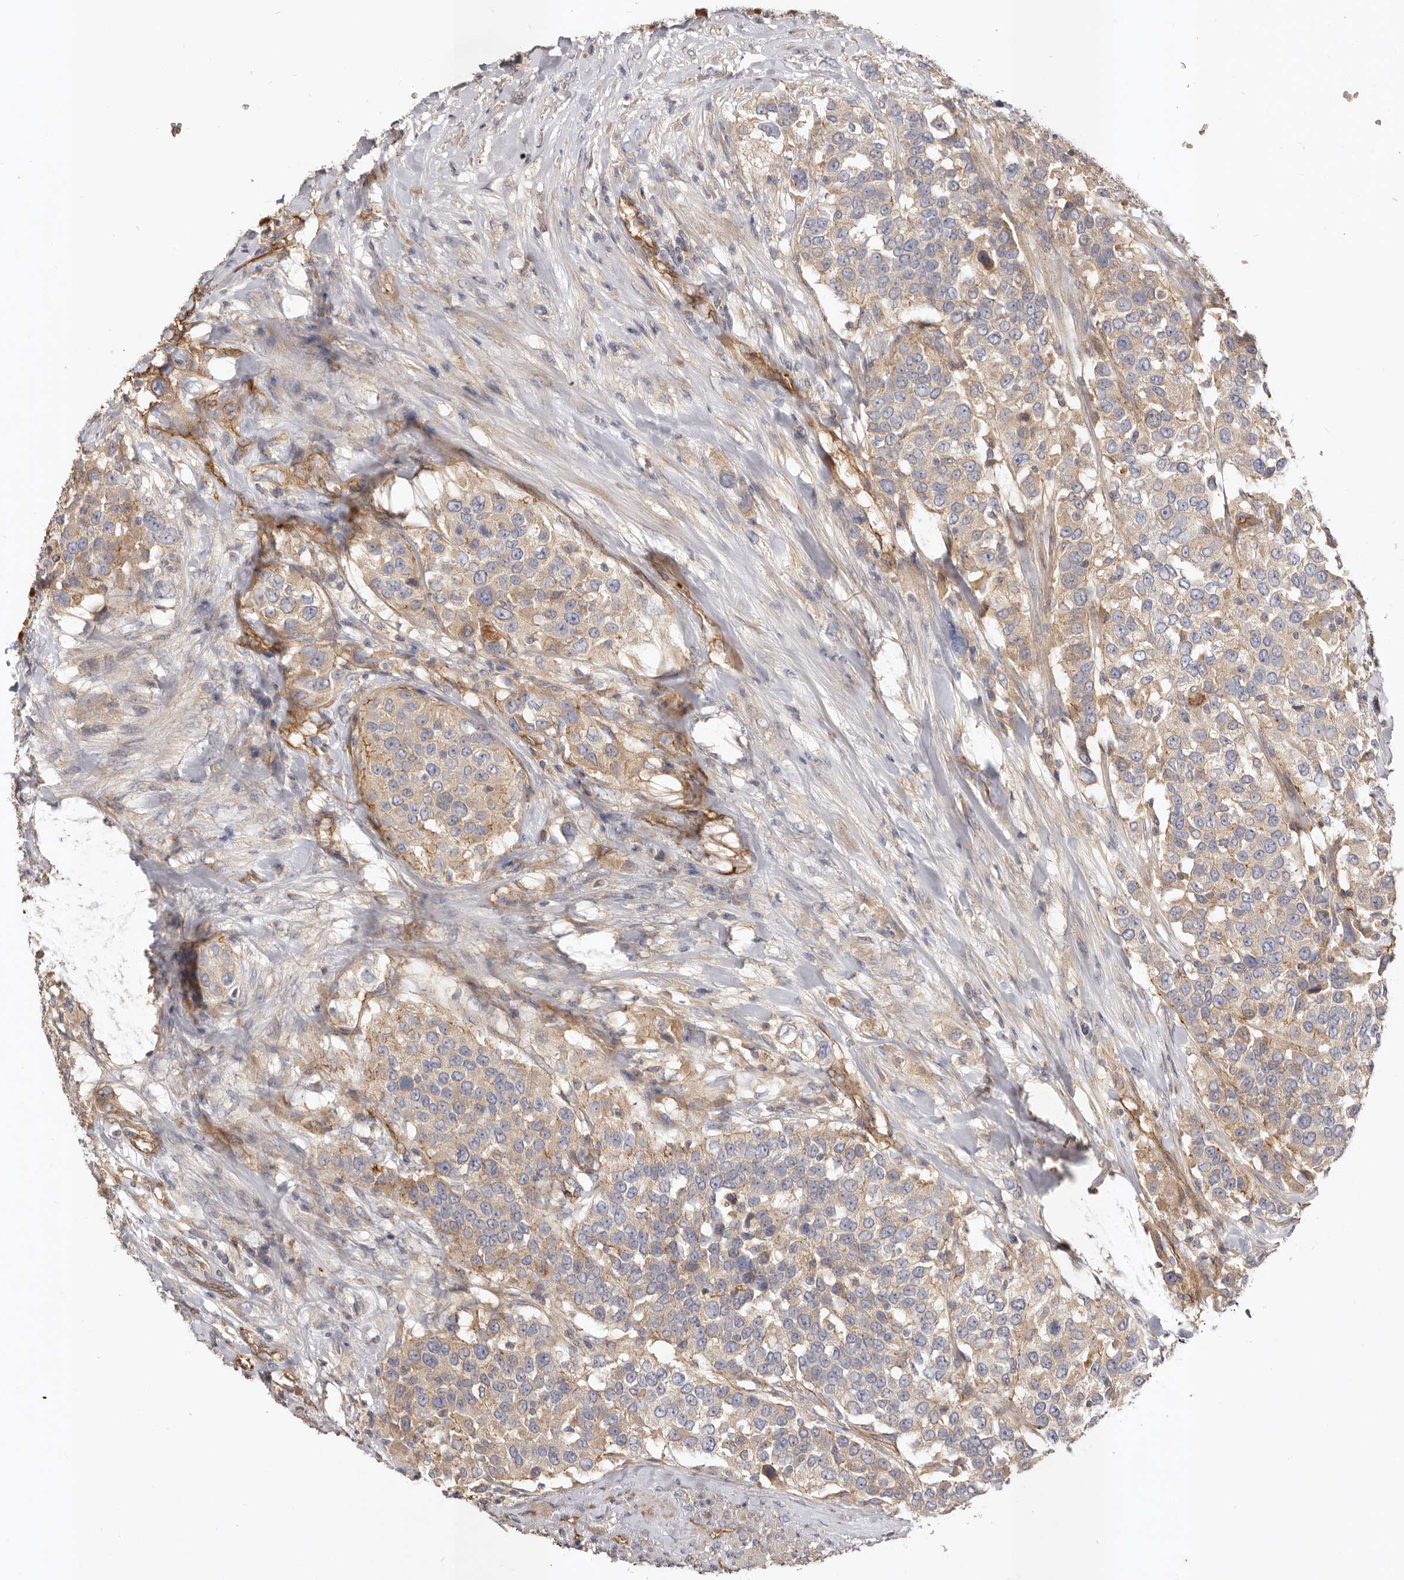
{"staining": {"intensity": "weak", "quantity": ">75%", "location": "cytoplasmic/membranous"}, "tissue": "urothelial cancer", "cell_type": "Tumor cells", "image_type": "cancer", "snomed": [{"axis": "morphology", "description": "Urothelial carcinoma, High grade"}, {"axis": "topography", "description": "Urinary bladder"}], "caption": "This histopathology image displays immunohistochemistry staining of urothelial cancer, with low weak cytoplasmic/membranous expression in about >75% of tumor cells.", "gene": "ADAMTS9", "patient": {"sex": "female", "age": 80}}